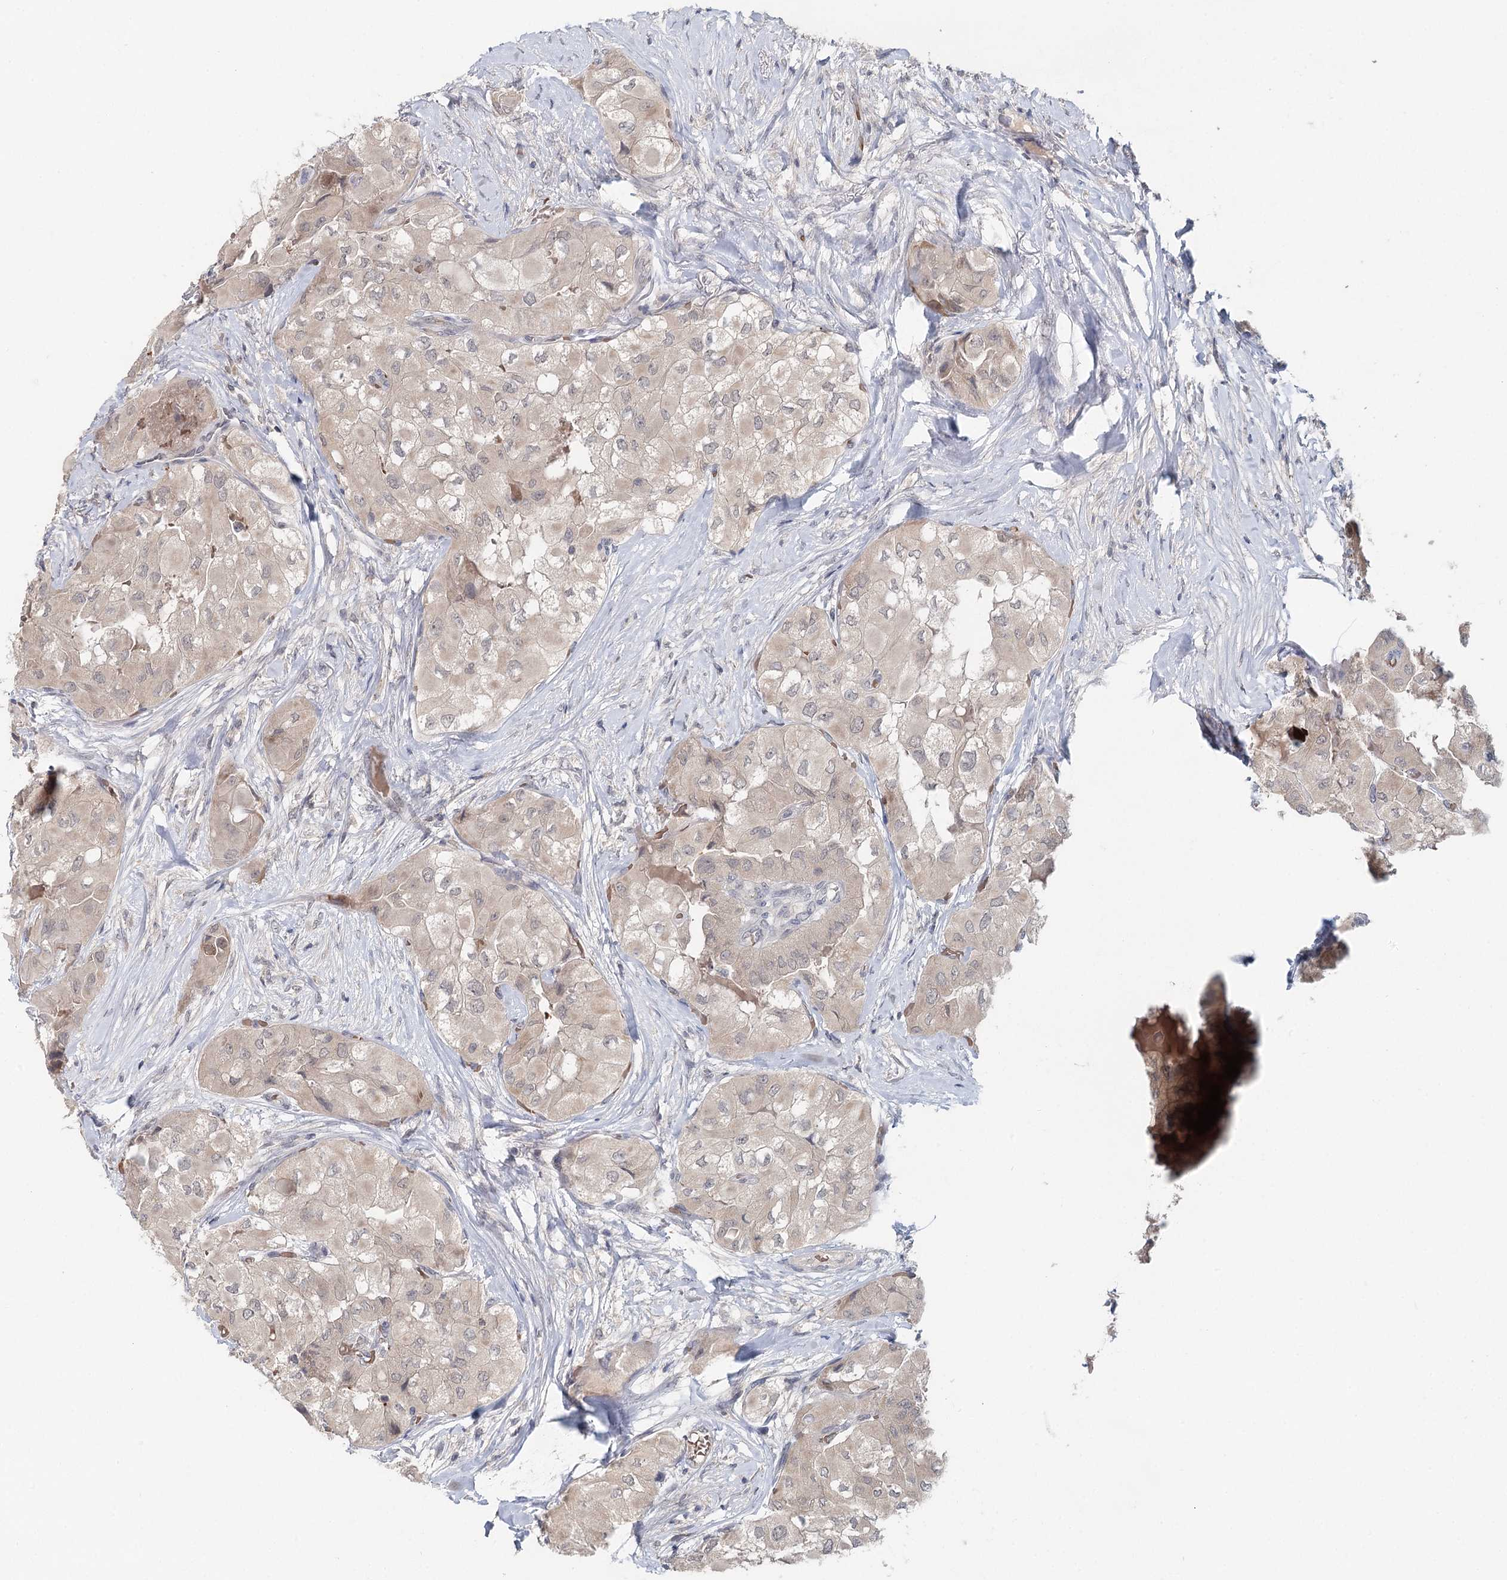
{"staining": {"intensity": "weak", "quantity": ">75%", "location": "cytoplasmic/membranous"}, "tissue": "thyroid cancer", "cell_type": "Tumor cells", "image_type": "cancer", "snomed": [{"axis": "morphology", "description": "Papillary adenocarcinoma, NOS"}, {"axis": "topography", "description": "Thyroid gland"}], "caption": "Thyroid papillary adenocarcinoma stained with DAB immunohistochemistry reveals low levels of weak cytoplasmic/membranous staining in about >75% of tumor cells. Using DAB (brown) and hematoxylin (blue) stains, captured at high magnification using brightfield microscopy.", "gene": "FBXO7", "patient": {"sex": "female", "age": 59}}